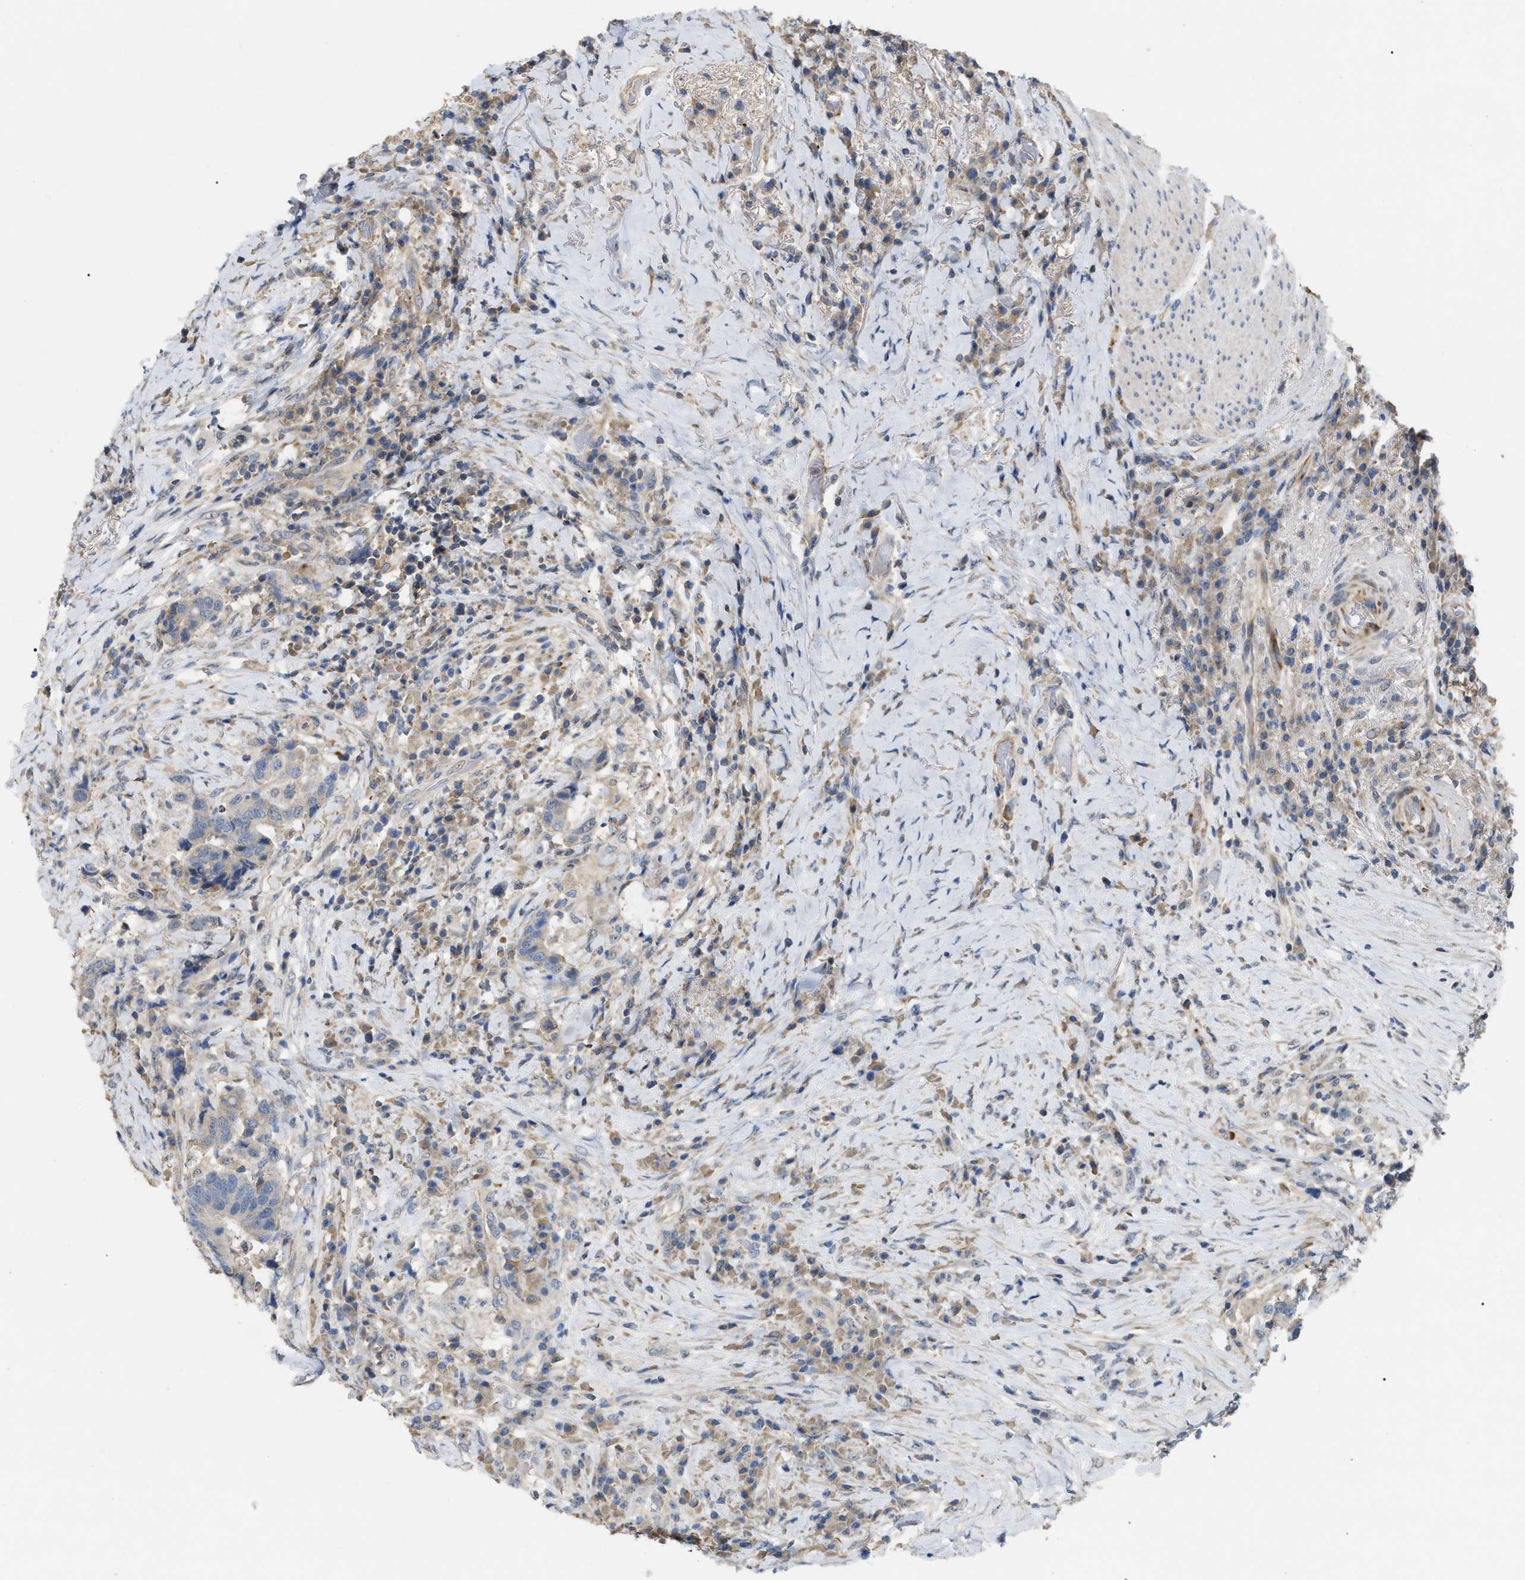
{"staining": {"intensity": "weak", "quantity": "<25%", "location": "cytoplasmic/membranous"}, "tissue": "colorectal cancer", "cell_type": "Tumor cells", "image_type": "cancer", "snomed": [{"axis": "morphology", "description": "Adenocarcinoma, NOS"}, {"axis": "topography", "description": "Rectum"}], "caption": "The micrograph displays no significant staining in tumor cells of colorectal cancer.", "gene": "DHX58", "patient": {"sex": "female", "age": 89}}